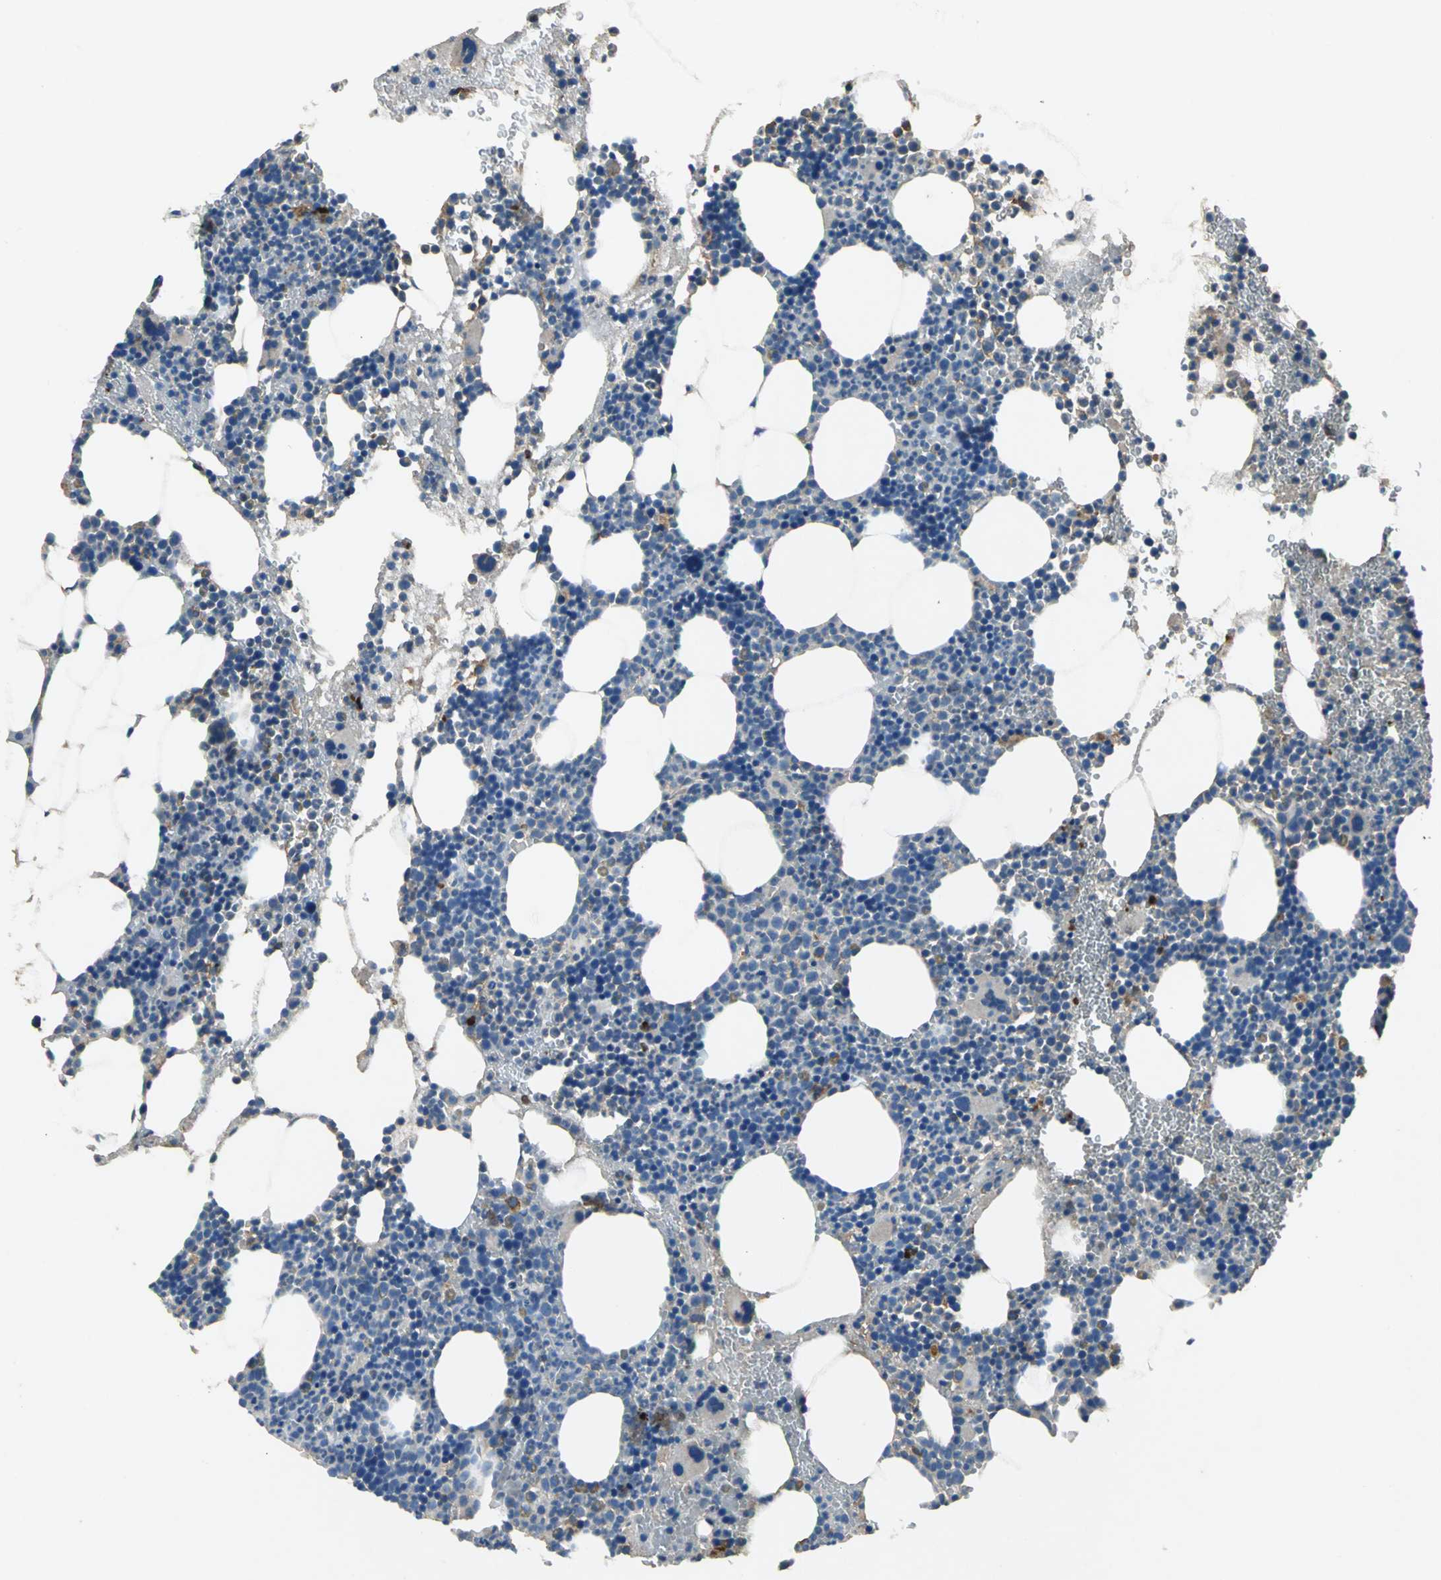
{"staining": {"intensity": "moderate", "quantity": "<25%", "location": "cytoplasmic/membranous"}, "tissue": "bone marrow", "cell_type": "Hematopoietic cells", "image_type": "normal", "snomed": [{"axis": "morphology", "description": "Normal tissue, NOS"}, {"axis": "topography", "description": "Bone marrow"}], "caption": "Immunohistochemical staining of unremarkable human bone marrow displays <25% levels of moderate cytoplasmic/membranous protein expression in about <25% of hematopoietic cells. (DAB = brown stain, brightfield microscopy at high magnification).", "gene": "HEPH", "patient": {"sex": "male", "age": 82}}